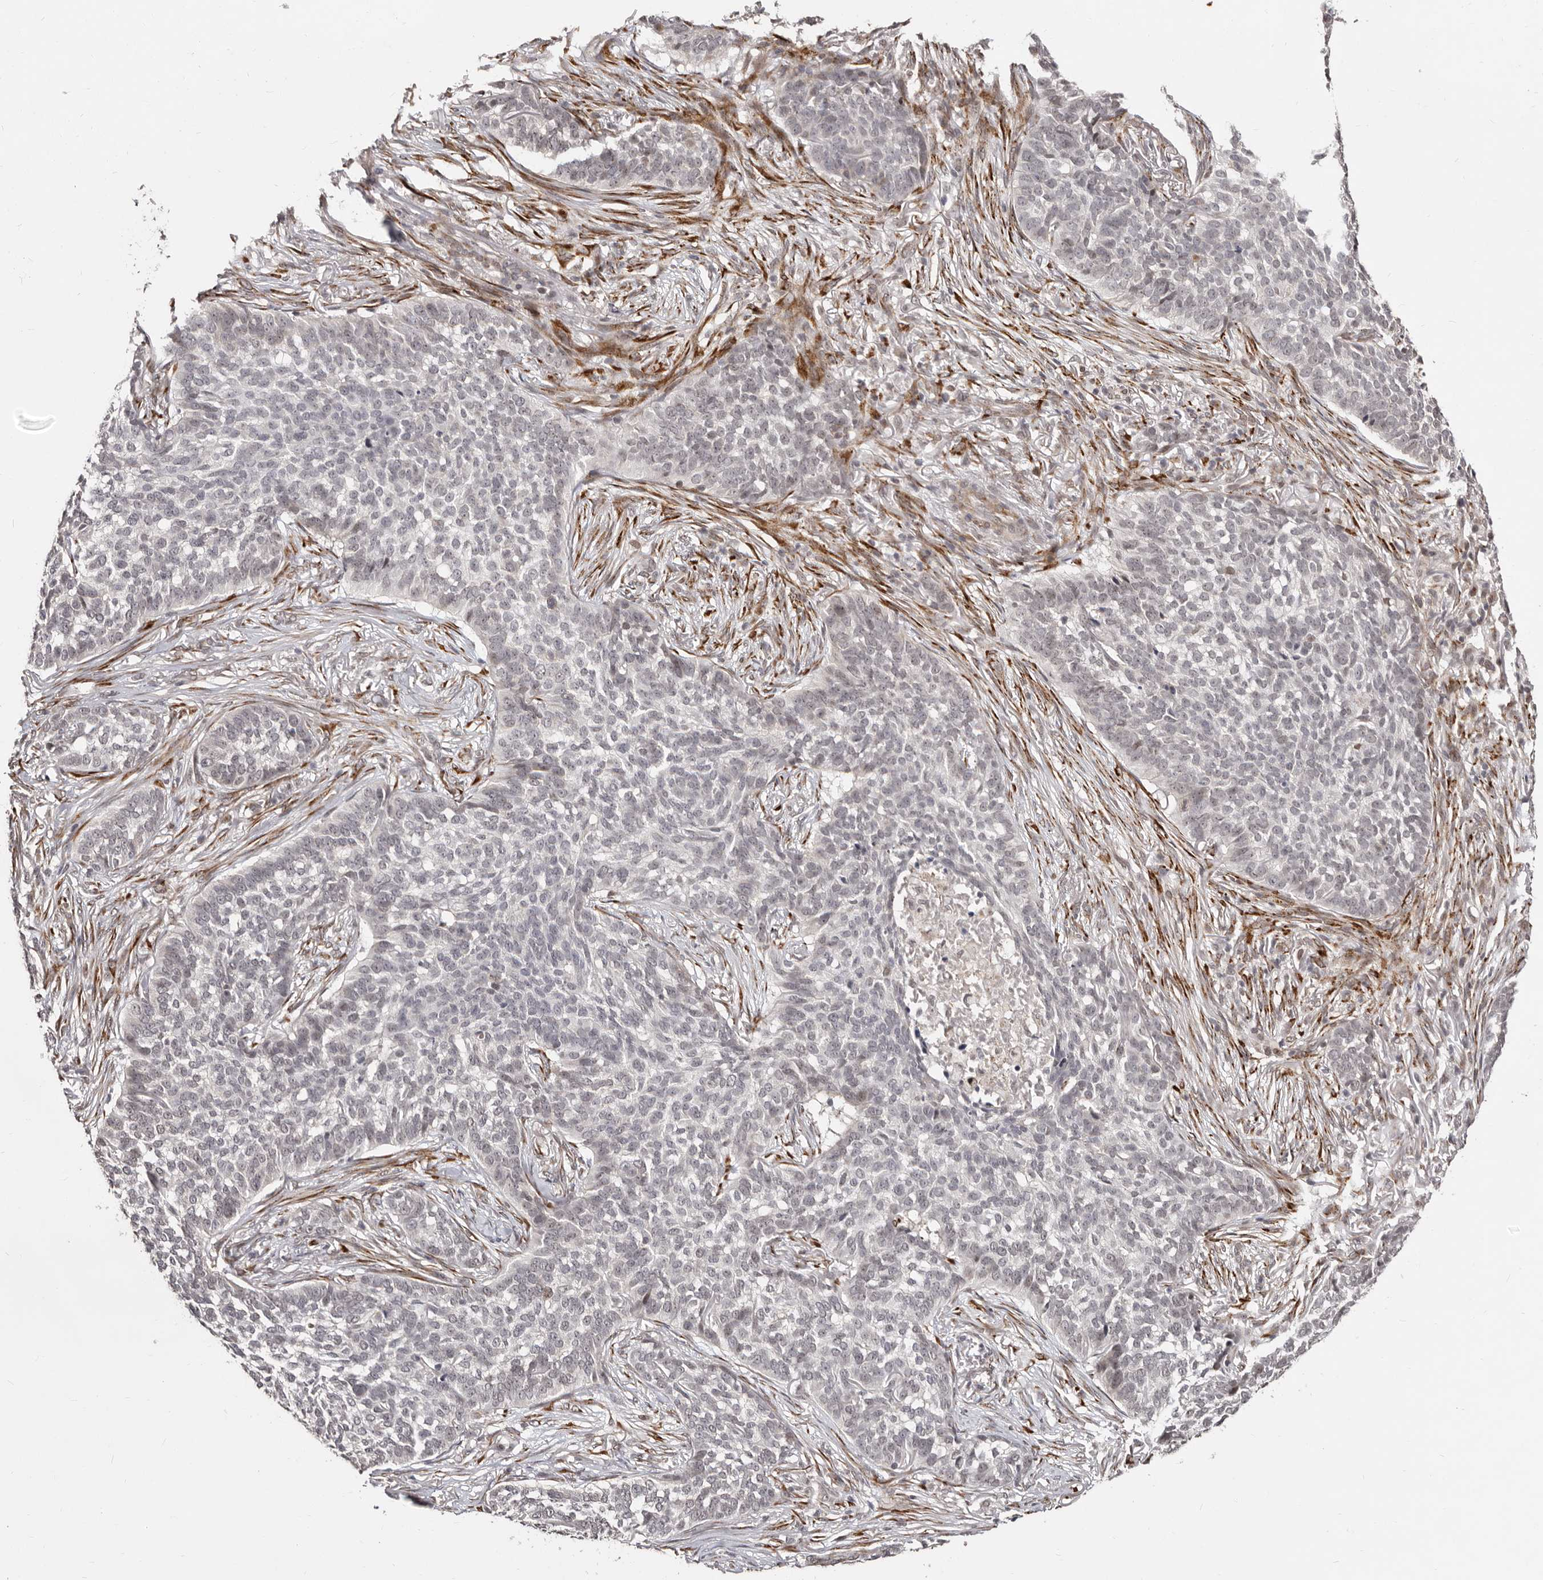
{"staining": {"intensity": "negative", "quantity": "none", "location": "none"}, "tissue": "skin cancer", "cell_type": "Tumor cells", "image_type": "cancer", "snomed": [{"axis": "morphology", "description": "Basal cell carcinoma"}, {"axis": "topography", "description": "Skin"}], "caption": "The image demonstrates no significant positivity in tumor cells of skin cancer (basal cell carcinoma). (Brightfield microscopy of DAB (3,3'-diaminobenzidine) immunohistochemistry (IHC) at high magnification).", "gene": "SRCAP", "patient": {"sex": "male", "age": 85}}